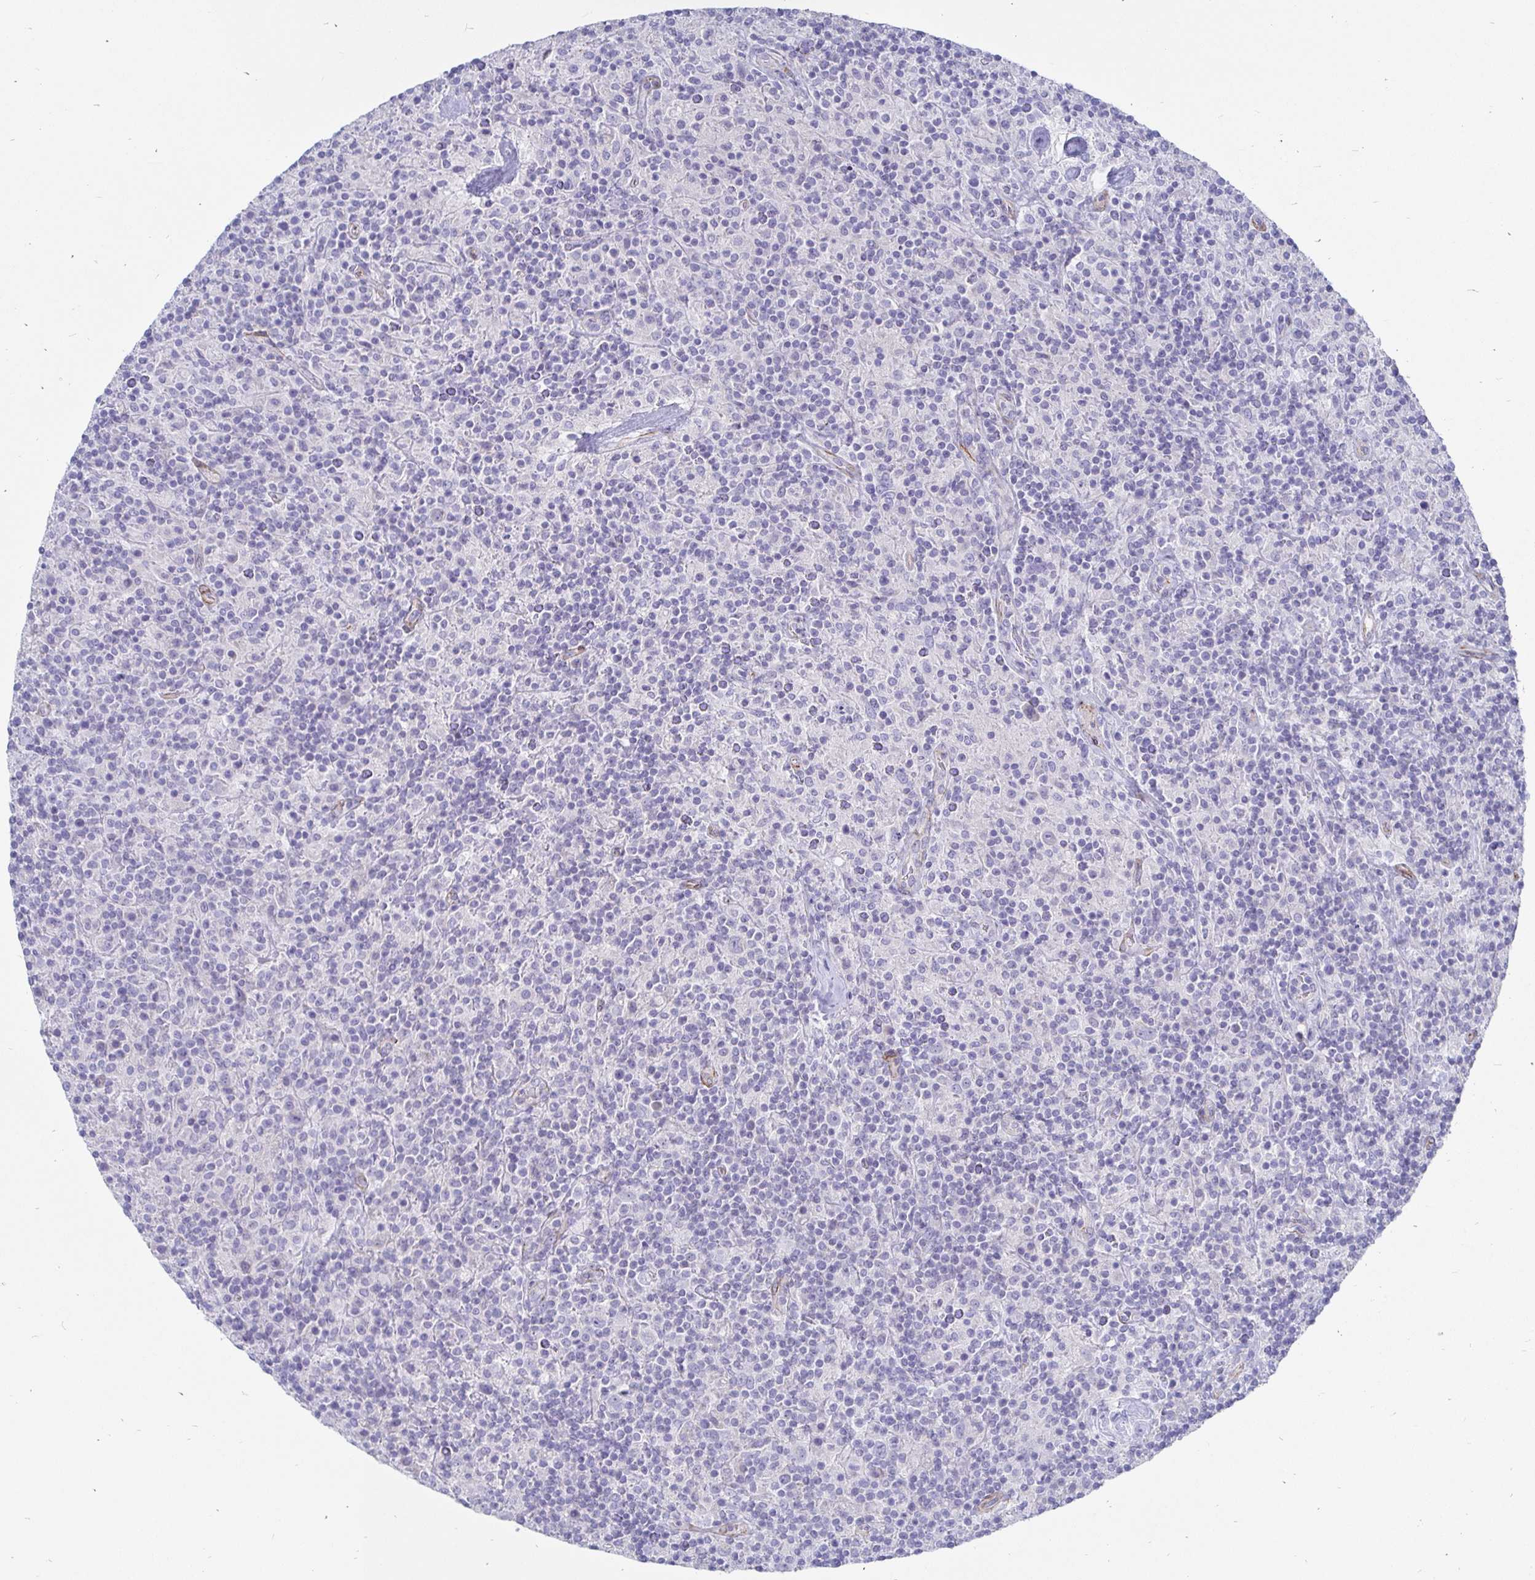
{"staining": {"intensity": "negative", "quantity": "none", "location": "none"}, "tissue": "lymphoma", "cell_type": "Tumor cells", "image_type": "cancer", "snomed": [{"axis": "morphology", "description": "Hodgkin's disease, NOS"}, {"axis": "topography", "description": "Lymph node"}], "caption": "Hodgkin's disease stained for a protein using immunohistochemistry displays no positivity tumor cells.", "gene": "COX16", "patient": {"sex": "male", "age": 70}}